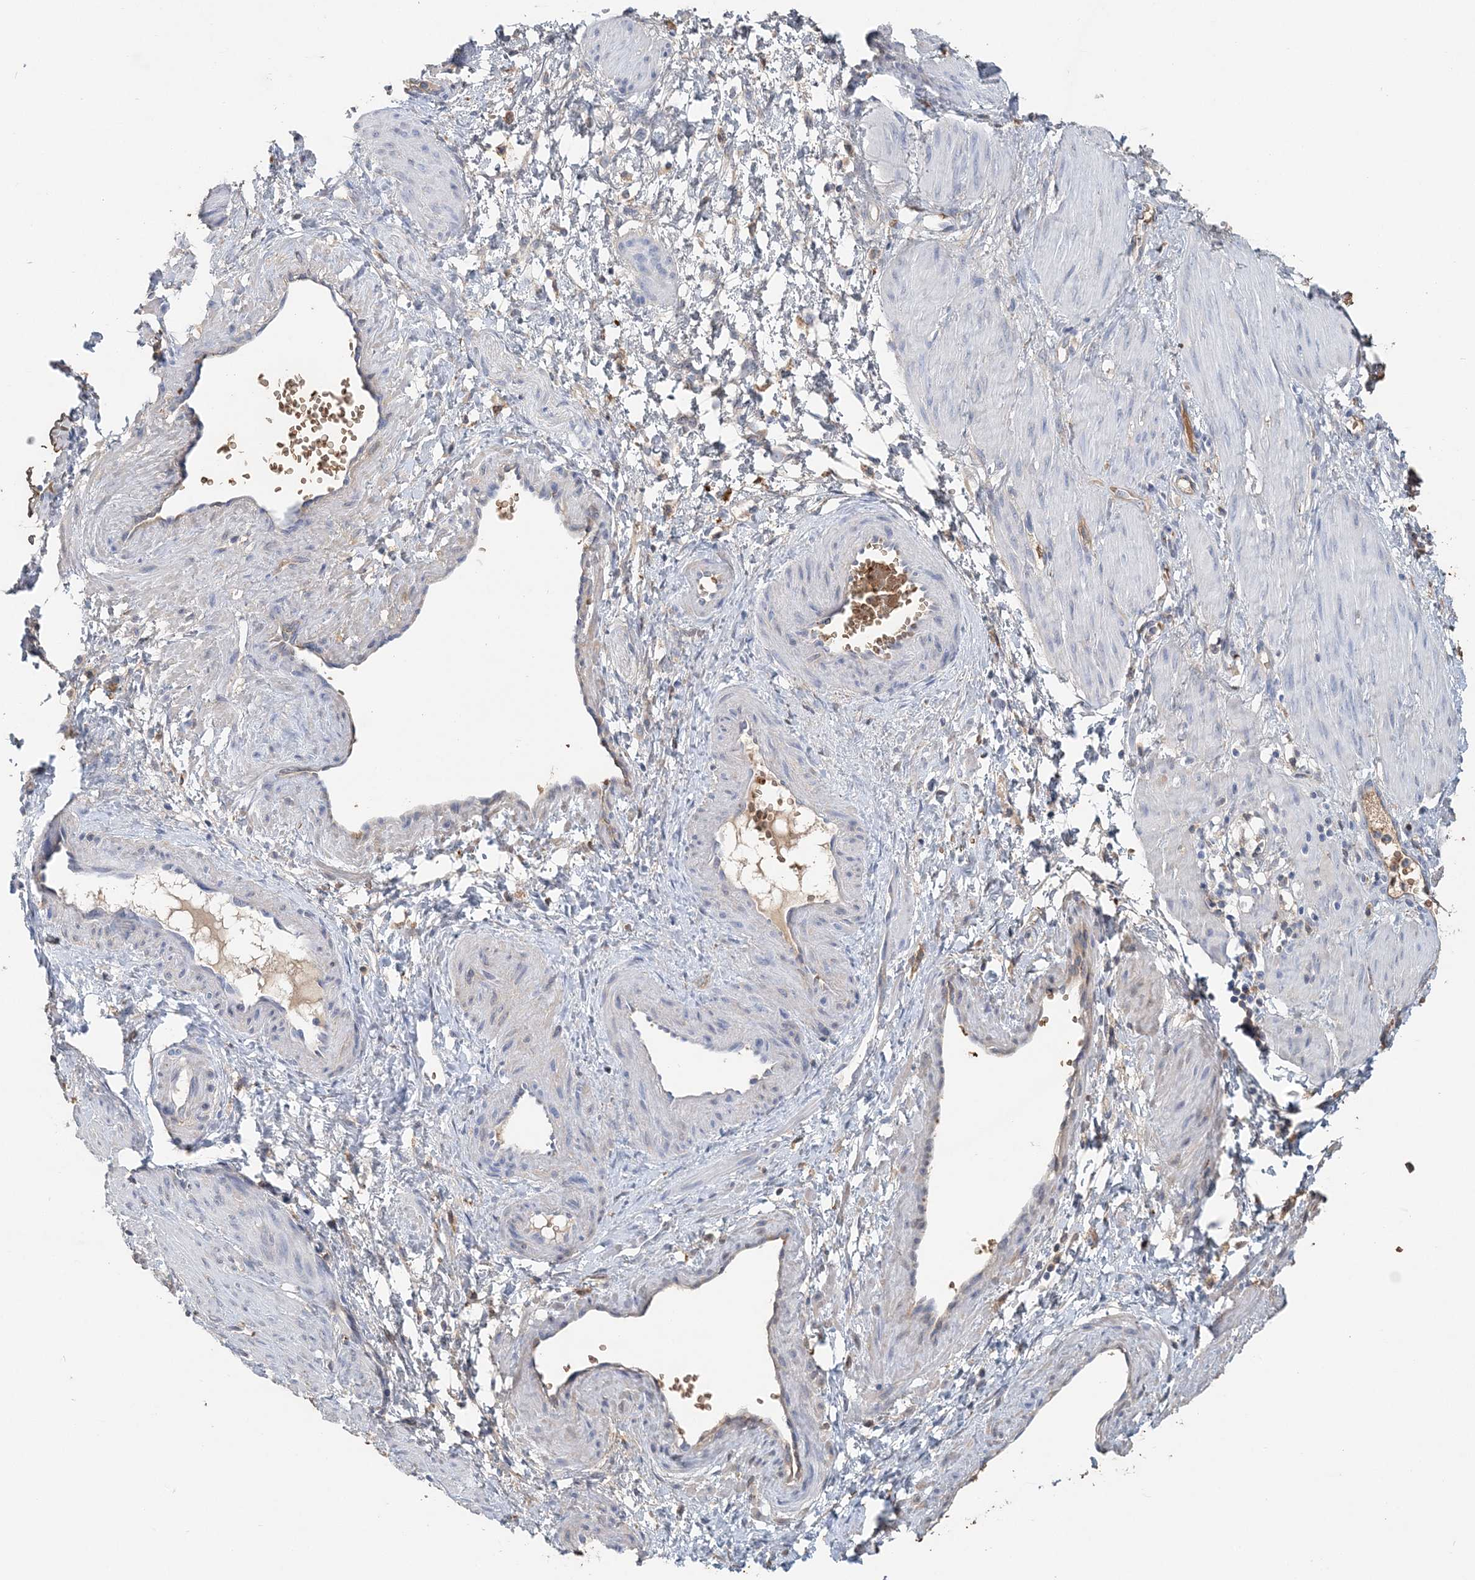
{"staining": {"intensity": "negative", "quantity": "none", "location": "none"}, "tissue": "smooth muscle", "cell_type": "Smooth muscle cells", "image_type": "normal", "snomed": [{"axis": "morphology", "description": "Normal tissue, NOS"}, {"axis": "topography", "description": "Endometrium"}], "caption": "Micrograph shows no protein expression in smooth muscle cells of benign smooth muscle. (Immunohistochemistry (ihc), brightfield microscopy, high magnification).", "gene": "HBD", "patient": {"sex": "female", "age": 33}}